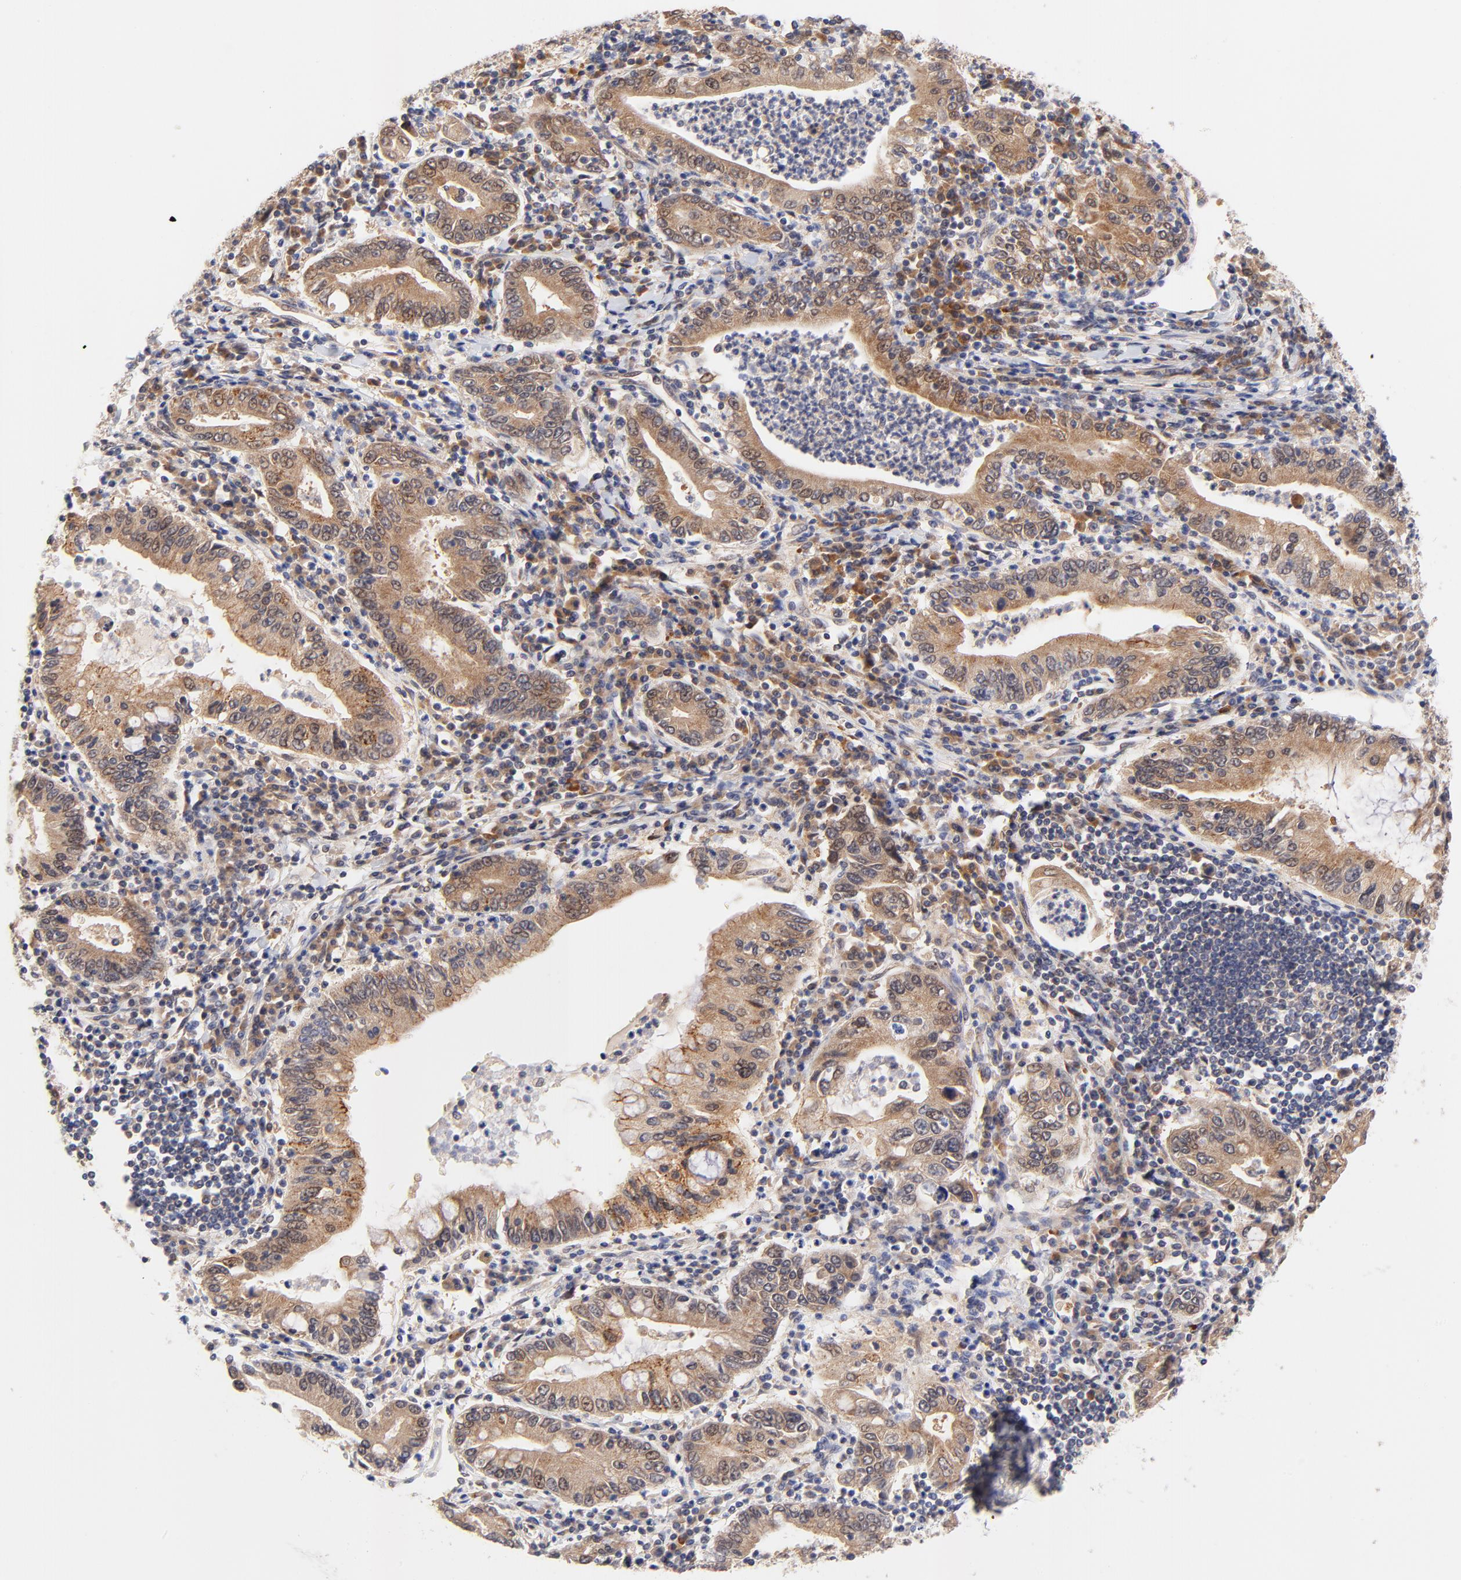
{"staining": {"intensity": "moderate", "quantity": ">75%", "location": "cytoplasmic/membranous,nuclear"}, "tissue": "stomach cancer", "cell_type": "Tumor cells", "image_type": "cancer", "snomed": [{"axis": "morphology", "description": "Normal tissue, NOS"}, {"axis": "morphology", "description": "Adenocarcinoma, NOS"}, {"axis": "topography", "description": "Esophagus"}, {"axis": "topography", "description": "Stomach, upper"}, {"axis": "topography", "description": "Peripheral nerve tissue"}], "caption": "Human stomach cancer (adenocarcinoma) stained with a brown dye exhibits moderate cytoplasmic/membranous and nuclear positive positivity in approximately >75% of tumor cells.", "gene": "TXNL1", "patient": {"sex": "male", "age": 62}}